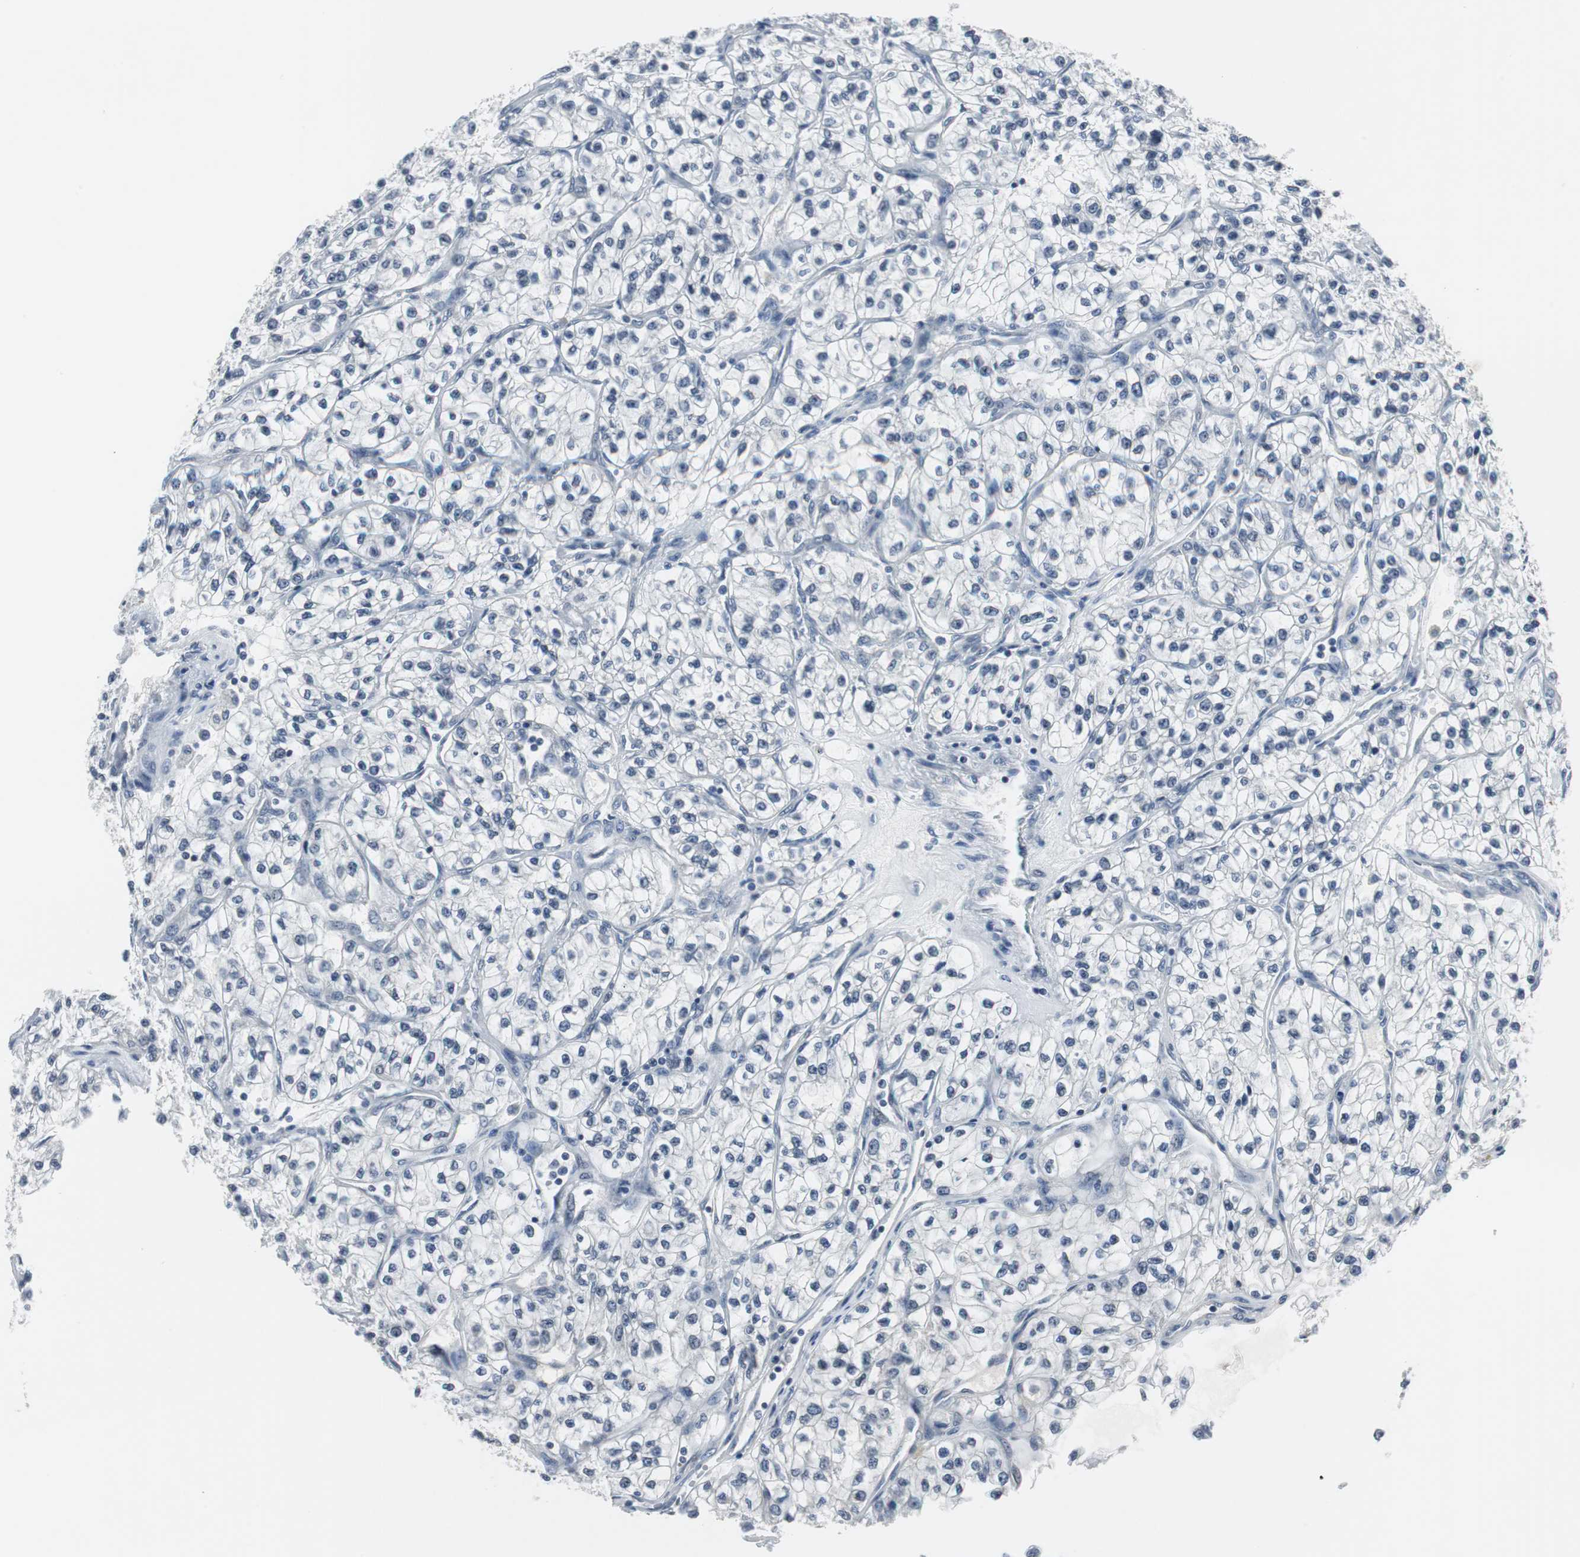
{"staining": {"intensity": "negative", "quantity": "none", "location": "none"}, "tissue": "renal cancer", "cell_type": "Tumor cells", "image_type": "cancer", "snomed": [{"axis": "morphology", "description": "Adenocarcinoma, NOS"}, {"axis": "topography", "description": "Kidney"}], "caption": "The image displays no staining of tumor cells in renal cancer.", "gene": "ELK1", "patient": {"sex": "female", "age": 57}}